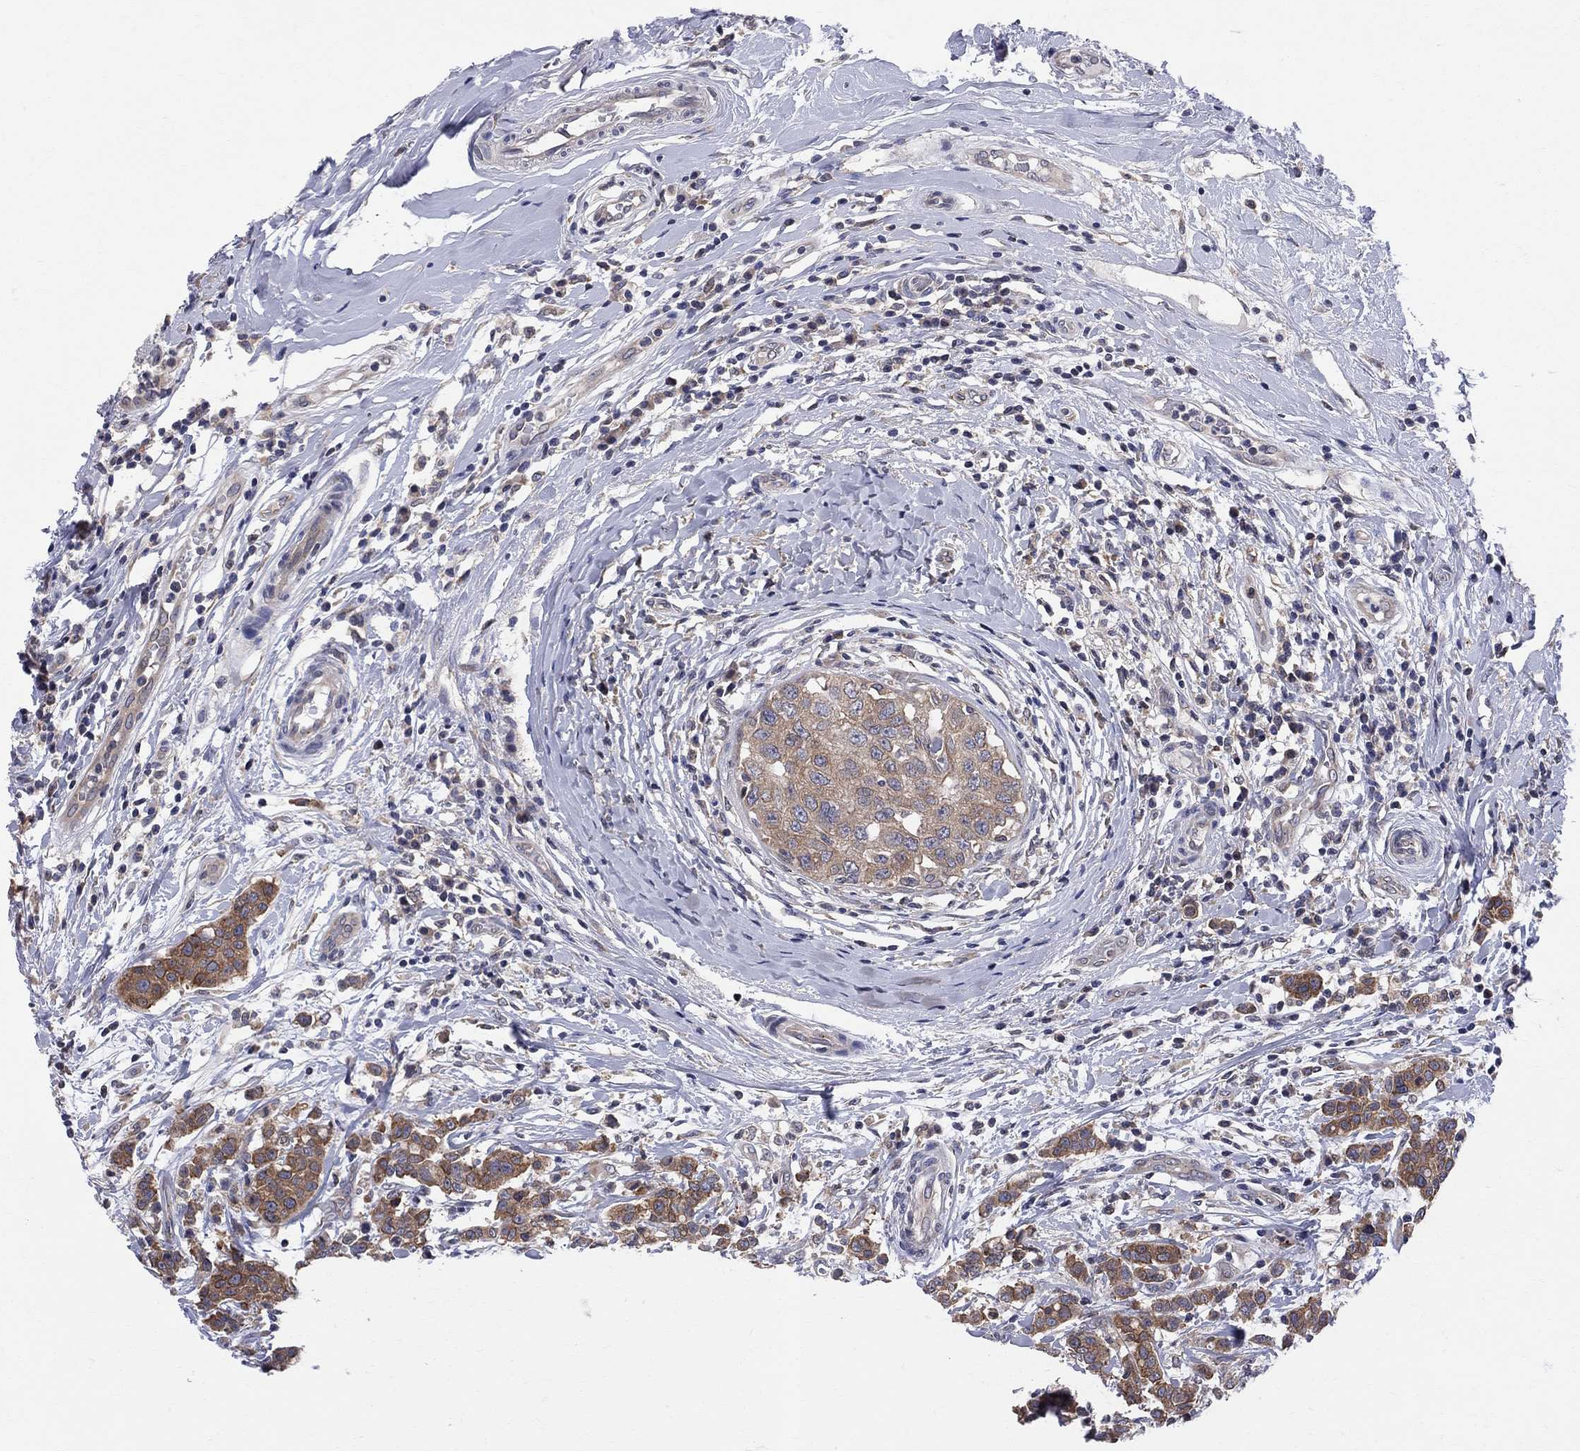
{"staining": {"intensity": "strong", "quantity": ">75%", "location": "cytoplasmic/membranous"}, "tissue": "breast cancer", "cell_type": "Tumor cells", "image_type": "cancer", "snomed": [{"axis": "morphology", "description": "Duct carcinoma"}, {"axis": "topography", "description": "Breast"}], "caption": "Brown immunohistochemical staining in breast cancer exhibits strong cytoplasmic/membranous expression in about >75% of tumor cells.", "gene": "CNOT11", "patient": {"sex": "female", "age": 27}}